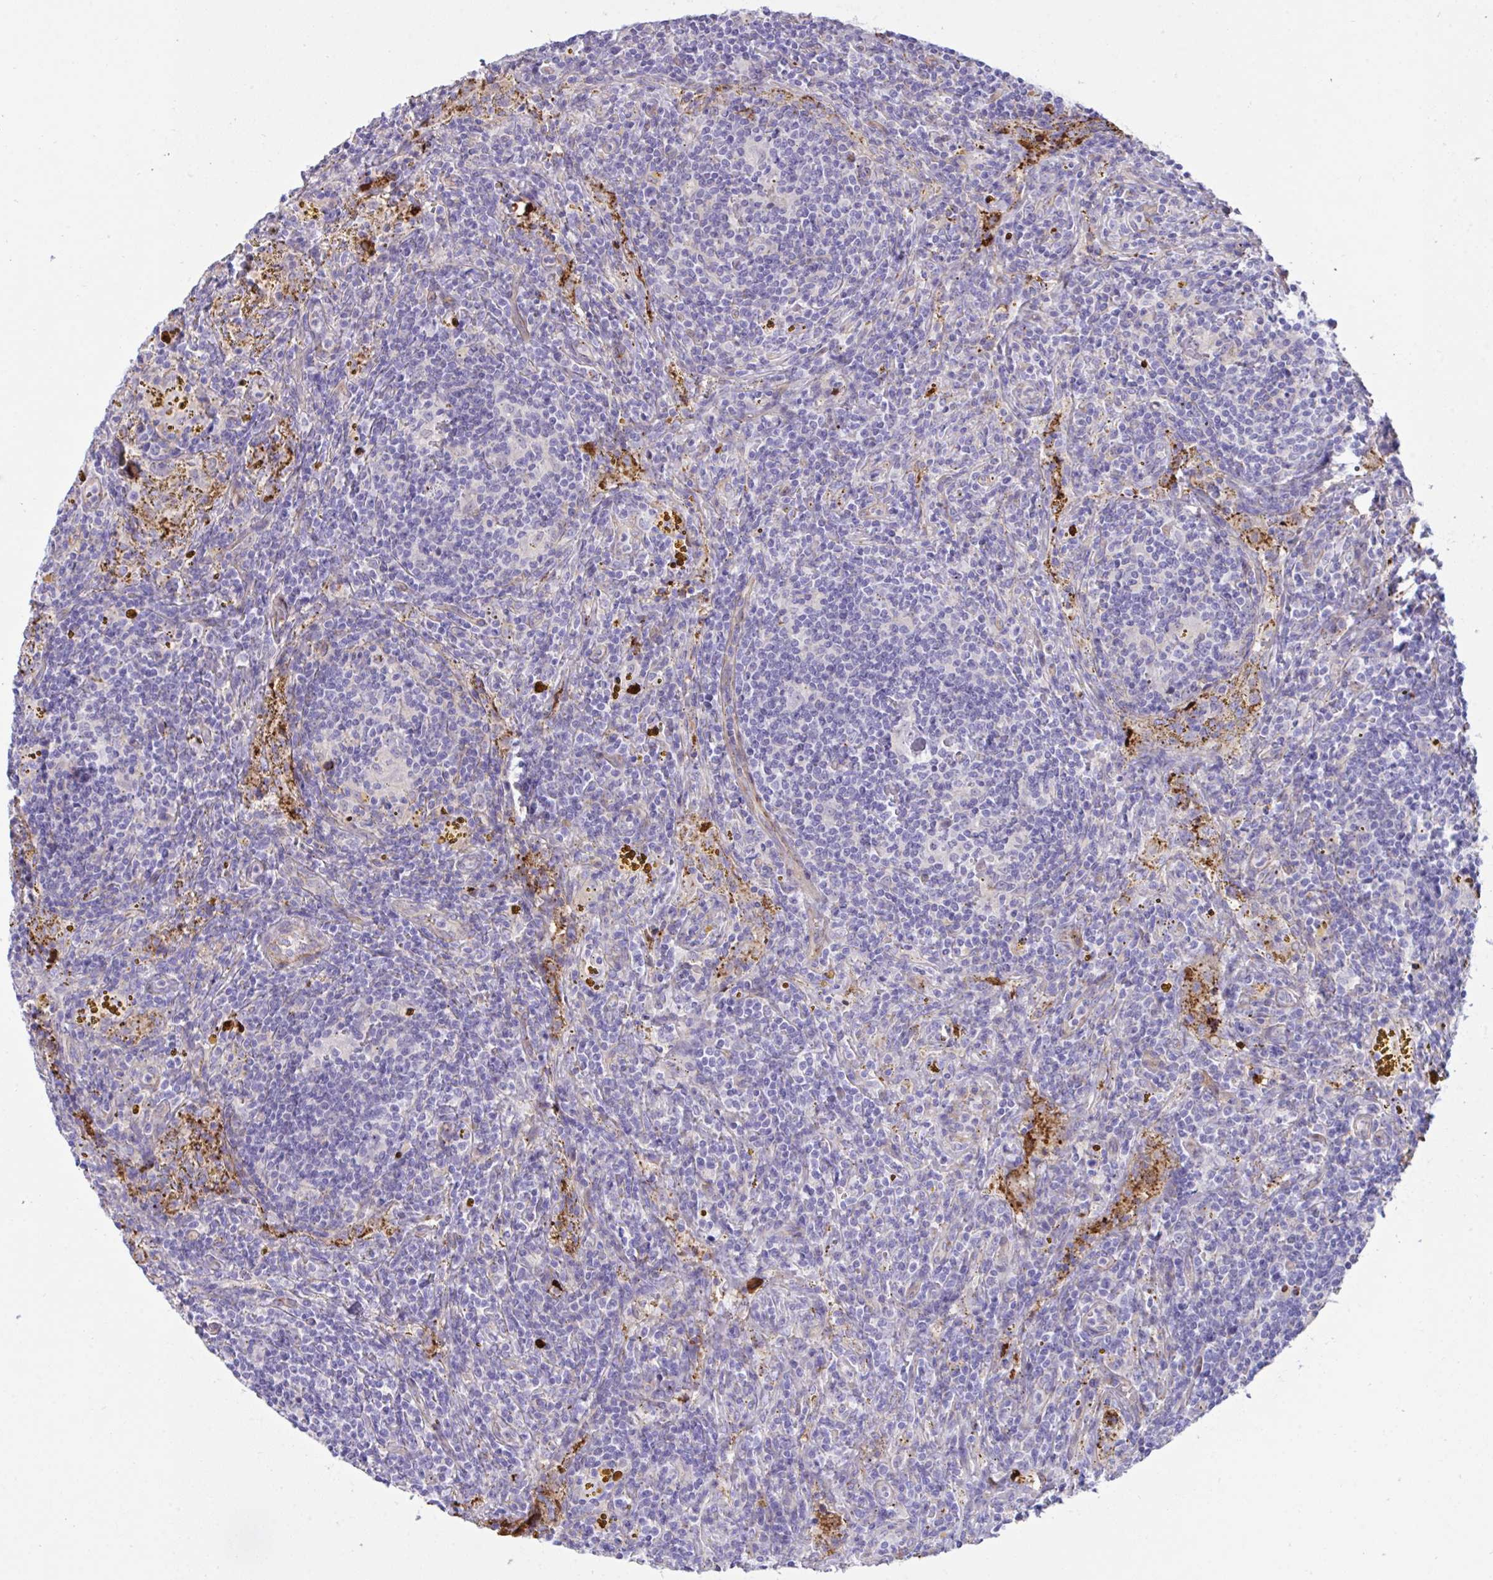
{"staining": {"intensity": "negative", "quantity": "none", "location": "none"}, "tissue": "lymphoma", "cell_type": "Tumor cells", "image_type": "cancer", "snomed": [{"axis": "morphology", "description": "Malignant lymphoma, non-Hodgkin's type, Low grade"}, {"axis": "topography", "description": "Spleen"}], "caption": "An IHC image of lymphoma is shown. There is no staining in tumor cells of lymphoma. Nuclei are stained in blue.", "gene": "F2", "patient": {"sex": "female", "age": 70}}